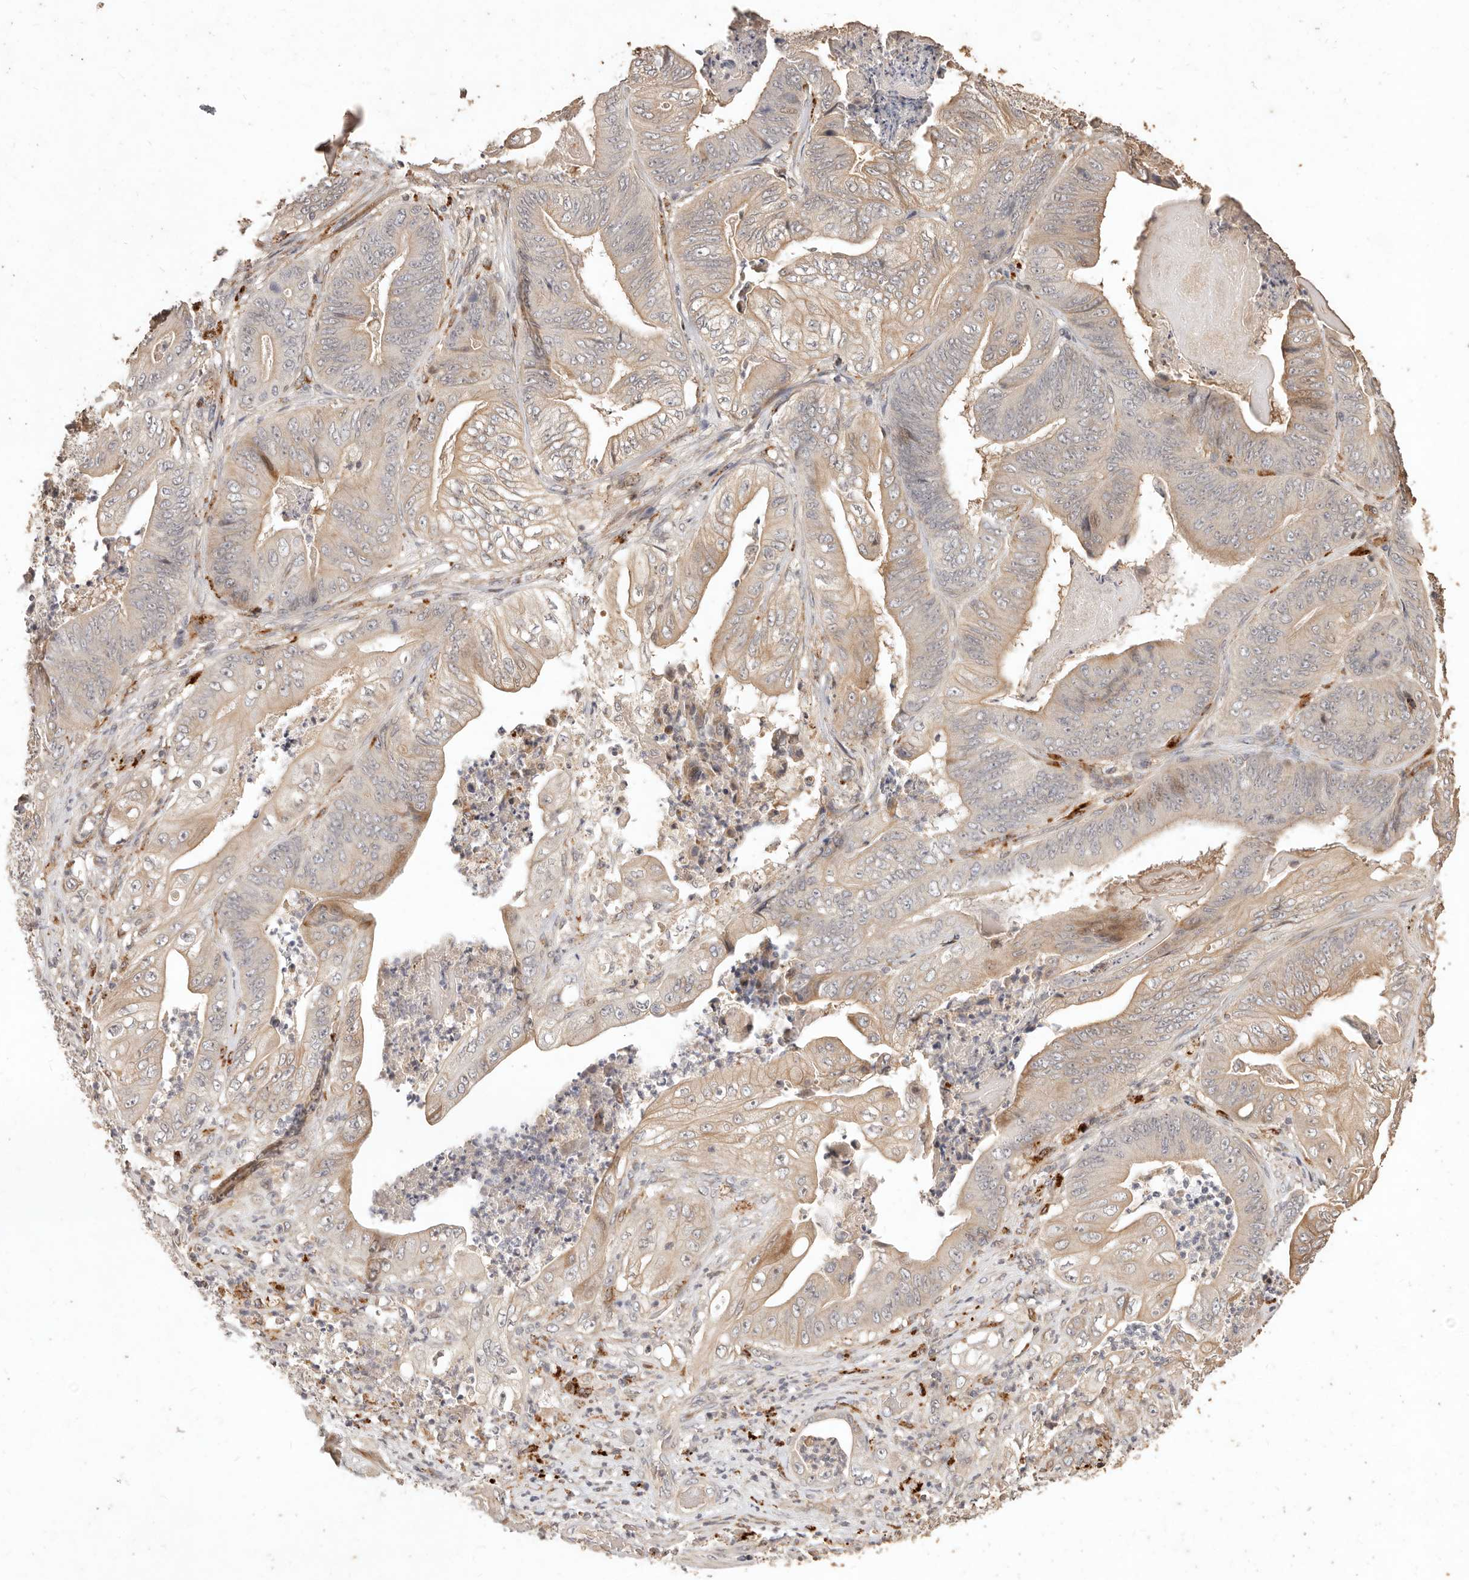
{"staining": {"intensity": "weak", "quantity": "25%-75%", "location": "cytoplasmic/membranous"}, "tissue": "stomach cancer", "cell_type": "Tumor cells", "image_type": "cancer", "snomed": [{"axis": "morphology", "description": "Adenocarcinoma, NOS"}, {"axis": "topography", "description": "Stomach"}], "caption": "DAB immunohistochemical staining of stomach cancer reveals weak cytoplasmic/membranous protein expression in about 25%-75% of tumor cells.", "gene": "KIF9", "patient": {"sex": "female", "age": 73}}